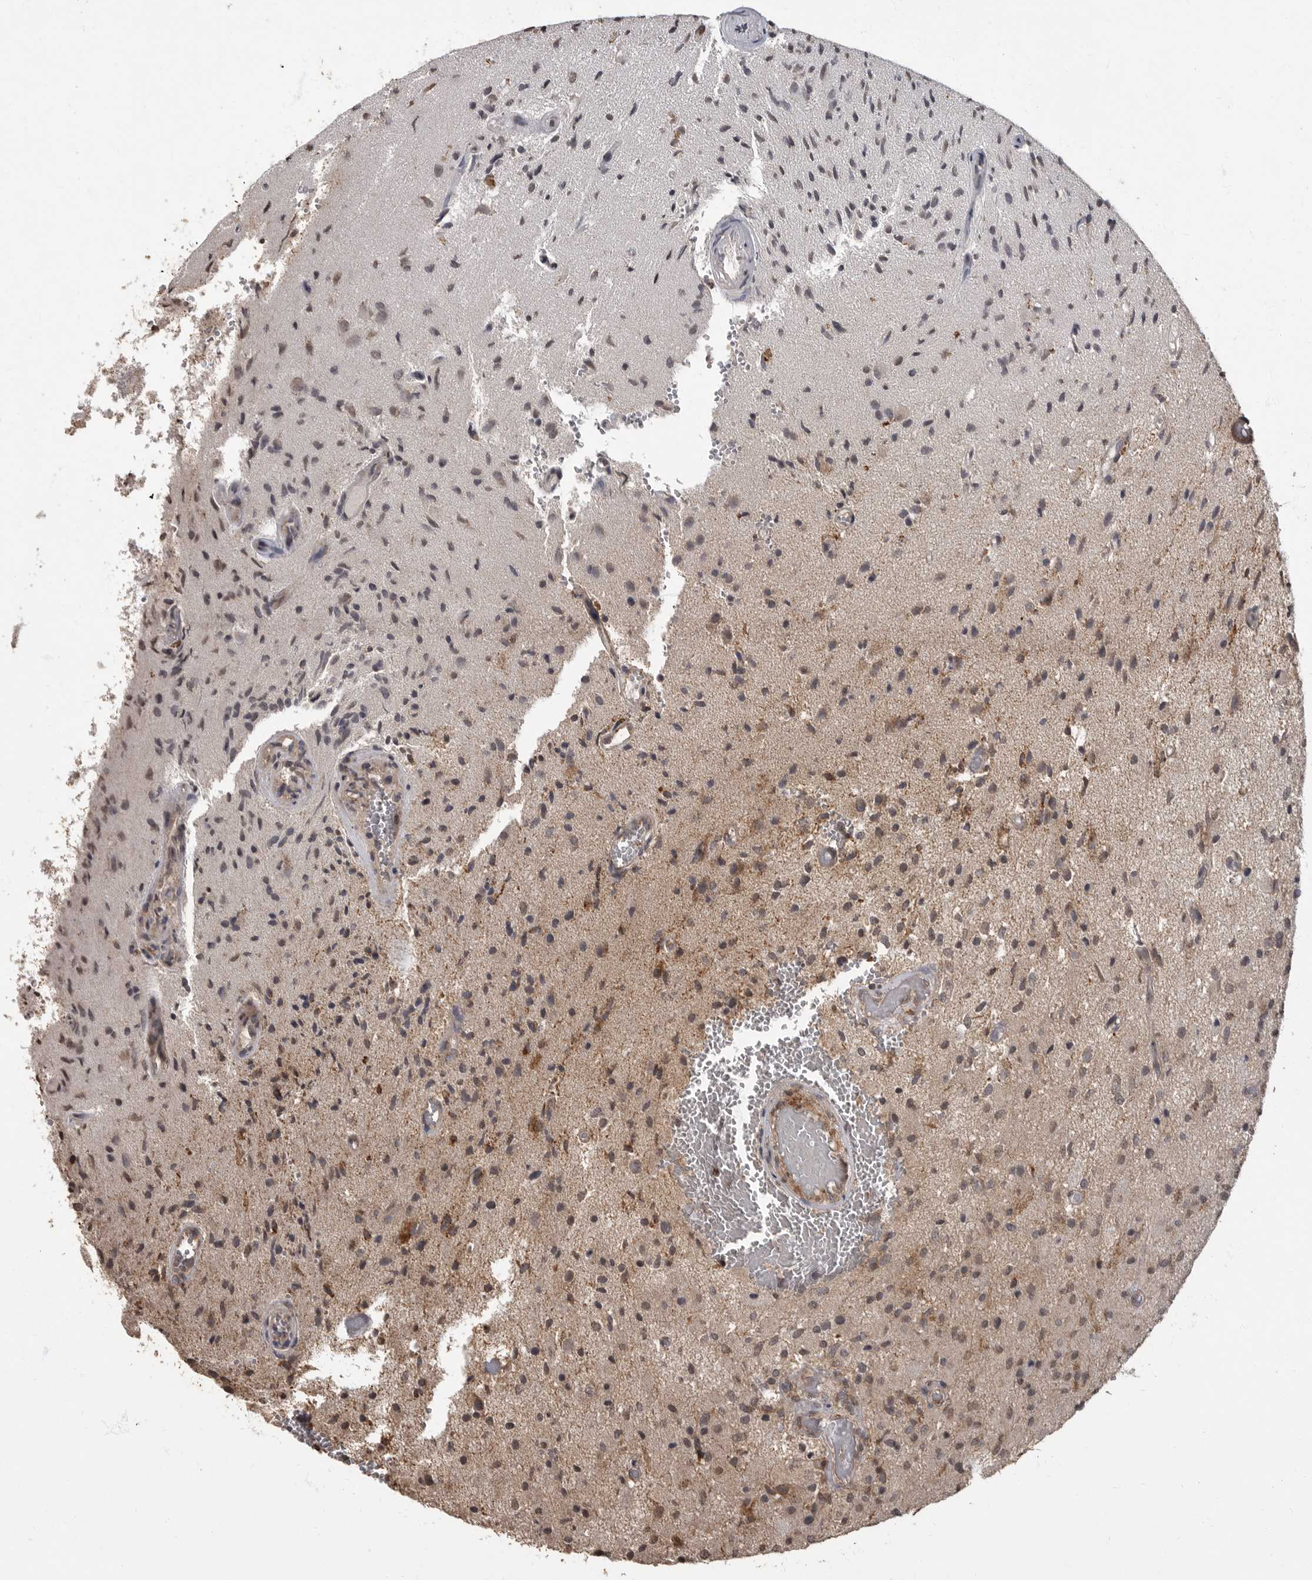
{"staining": {"intensity": "weak", "quantity": ">75%", "location": "cytoplasmic/membranous"}, "tissue": "glioma", "cell_type": "Tumor cells", "image_type": "cancer", "snomed": [{"axis": "morphology", "description": "Normal tissue, NOS"}, {"axis": "morphology", "description": "Glioma, malignant, High grade"}, {"axis": "topography", "description": "Cerebral cortex"}], "caption": "Protein staining of glioma tissue demonstrates weak cytoplasmic/membranous staining in approximately >75% of tumor cells.", "gene": "MAFG", "patient": {"sex": "male", "age": 77}}